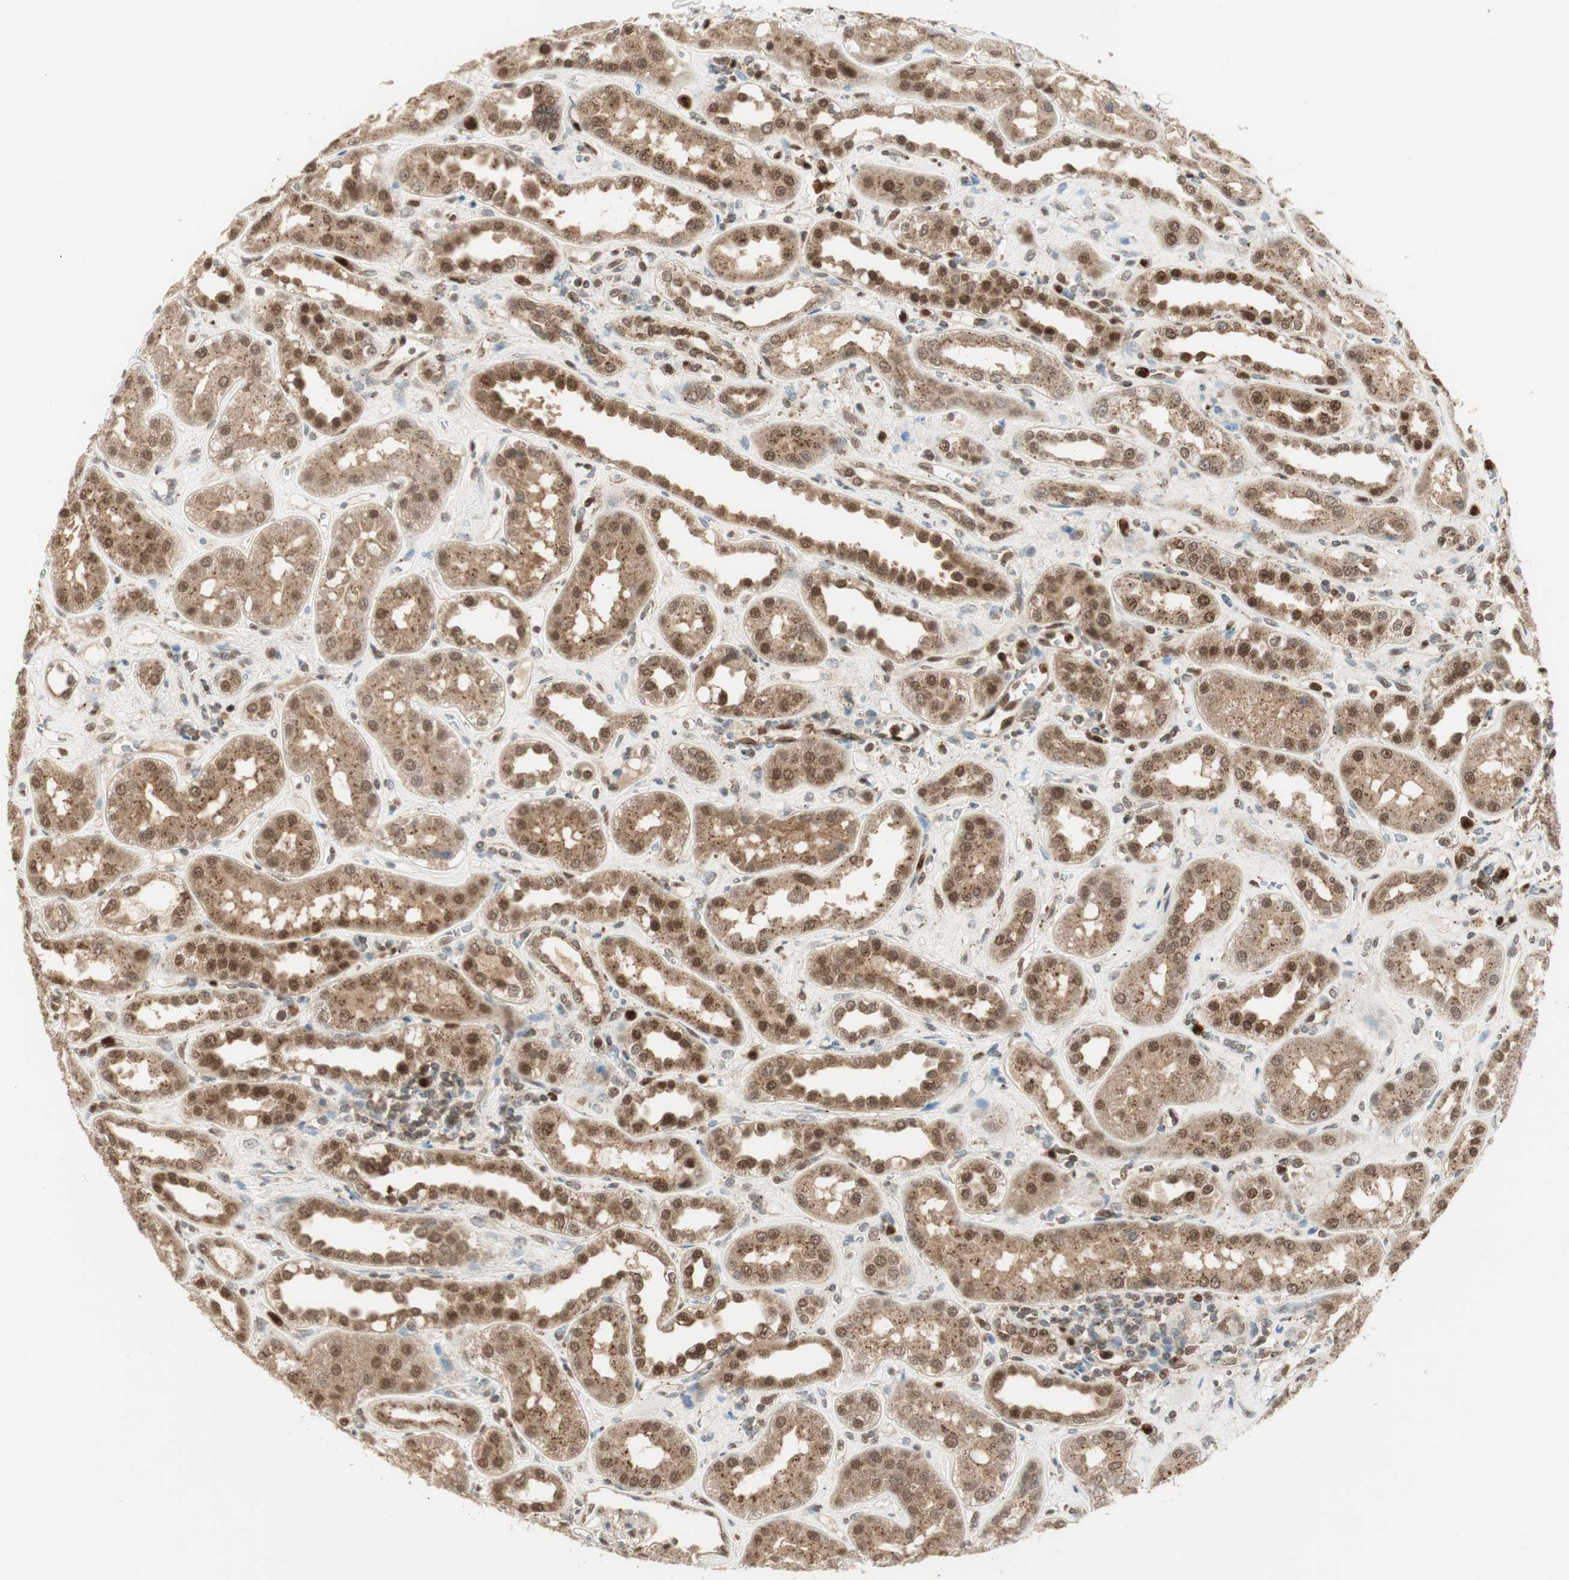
{"staining": {"intensity": "moderate", "quantity": "<25%", "location": "nuclear"}, "tissue": "kidney", "cell_type": "Cells in glomeruli", "image_type": "normal", "snomed": [{"axis": "morphology", "description": "Normal tissue, NOS"}, {"axis": "topography", "description": "Kidney"}], "caption": "Immunohistochemical staining of unremarkable kidney shows low levels of moderate nuclear positivity in about <25% of cells in glomeruli.", "gene": "LTA4H", "patient": {"sex": "male", "age": 59}}